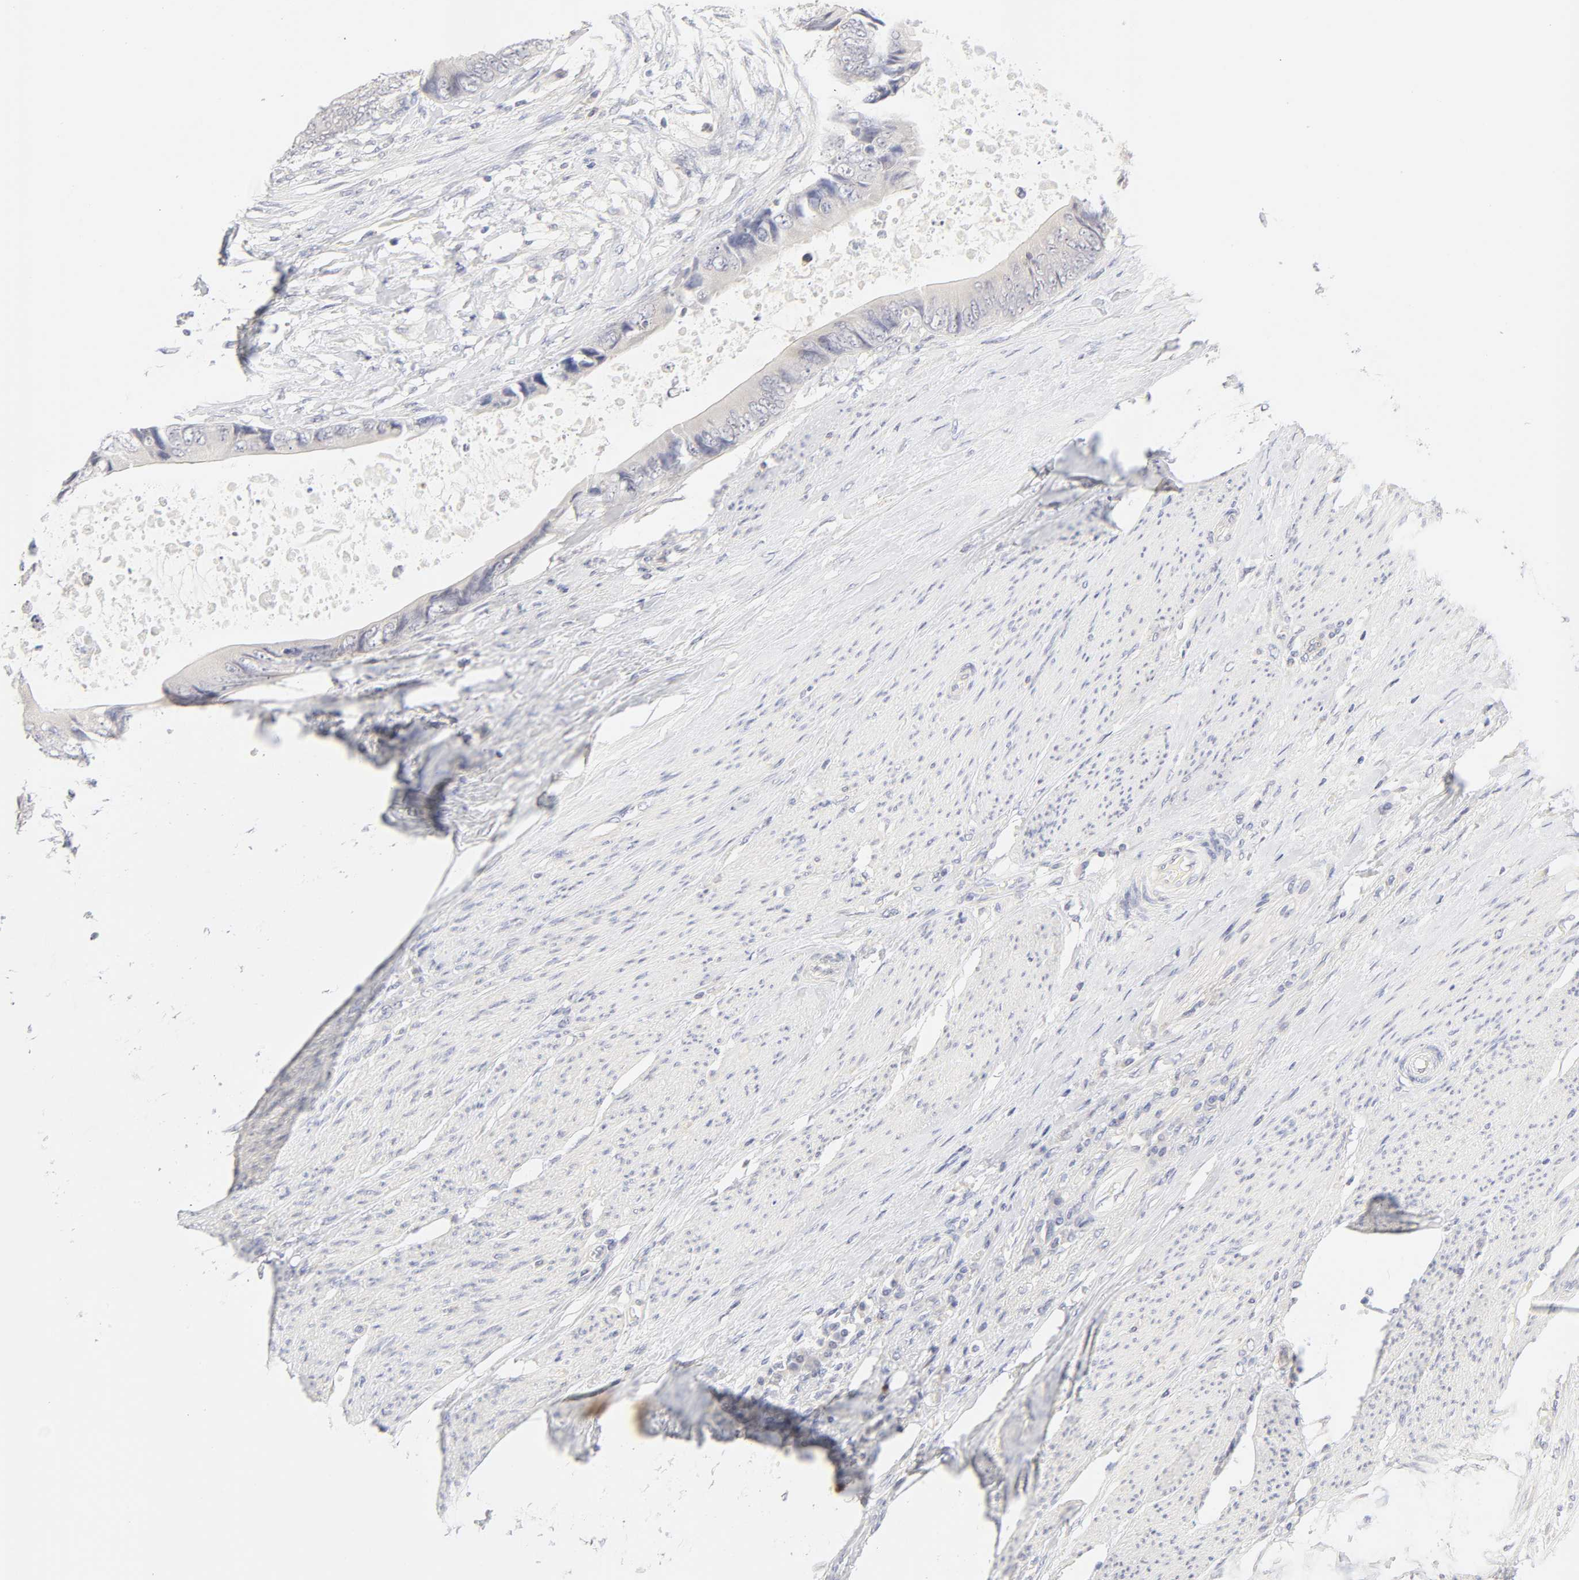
{"staining": {"intensity": "weak", "quantity": "<25%", "location": "cytoplasmic/membranous"}, "tissue": "colorectal cancer", "cell_type": "Tumor cells", "image_type": "cancer", "snomed": [{"axis": "morphology", "description": "Adenocarcinoma, NOS"}, {"axis": "topography", "description": "Rectum"}], "caption": "This is an IHC image of adenocarcinoma (colorectal). There is no expression in tumor cells.", "gene": "CYP4B1", "patient": {"sex": "female", "age": 77}}